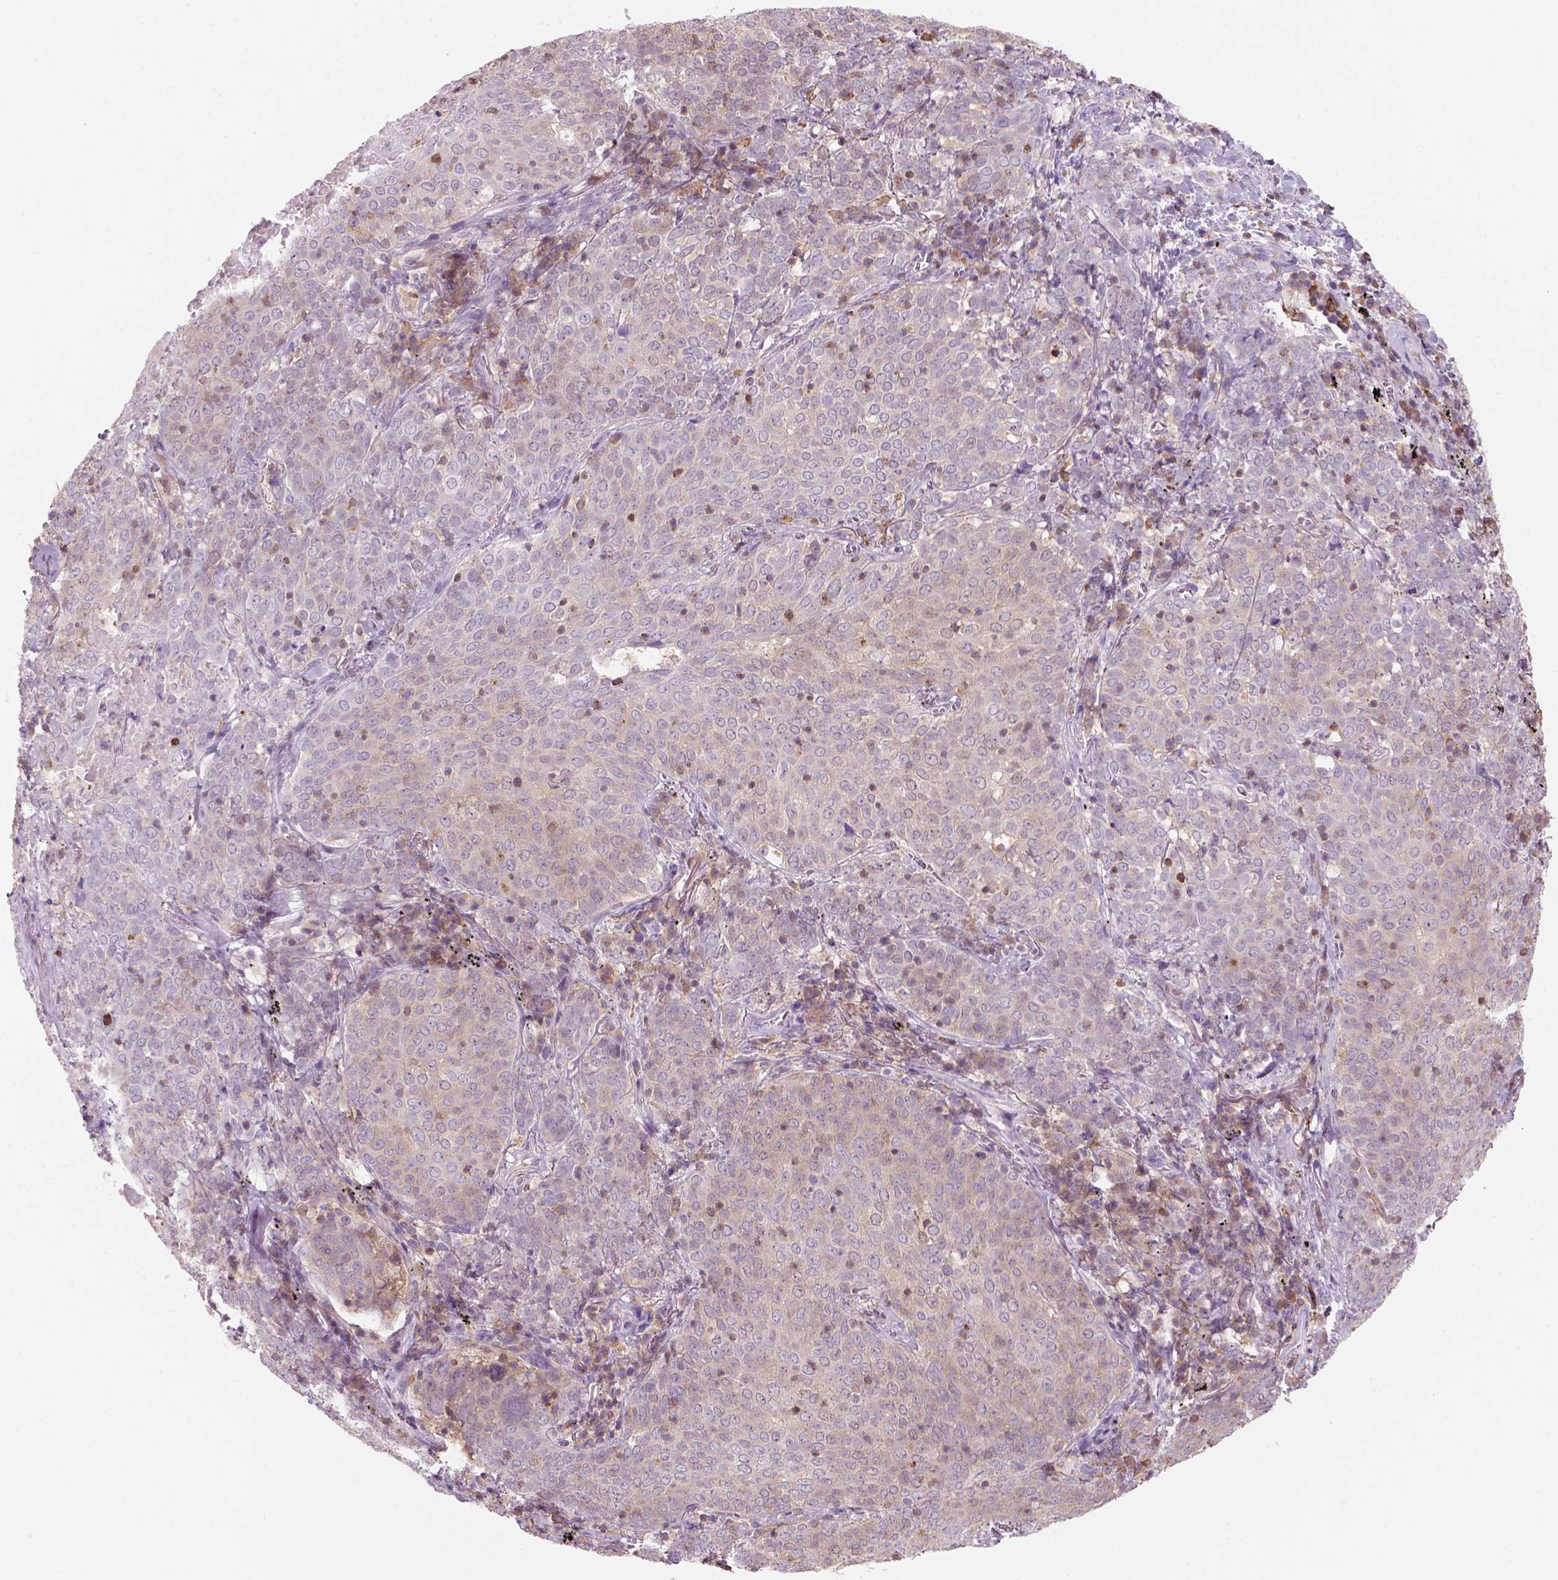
{"staining": {"intensity": "negative", "quantity": "none", "location": "none"}, "tissue": "lung cancer", "cell_type": "Tumor cells", "image_type": "cancer", "snomed": [{"axis": "morphology", "description": "Squamous cell carcinoma, NOS"}, {"axis": "topography", "description": "Lung"}], "caption": "Protein analysis of squamous cell carcinoma (lung) shows no significant expression in tumor cells.", "gene": "GOT1", "patient": {"sex": "male", "age": 82}}